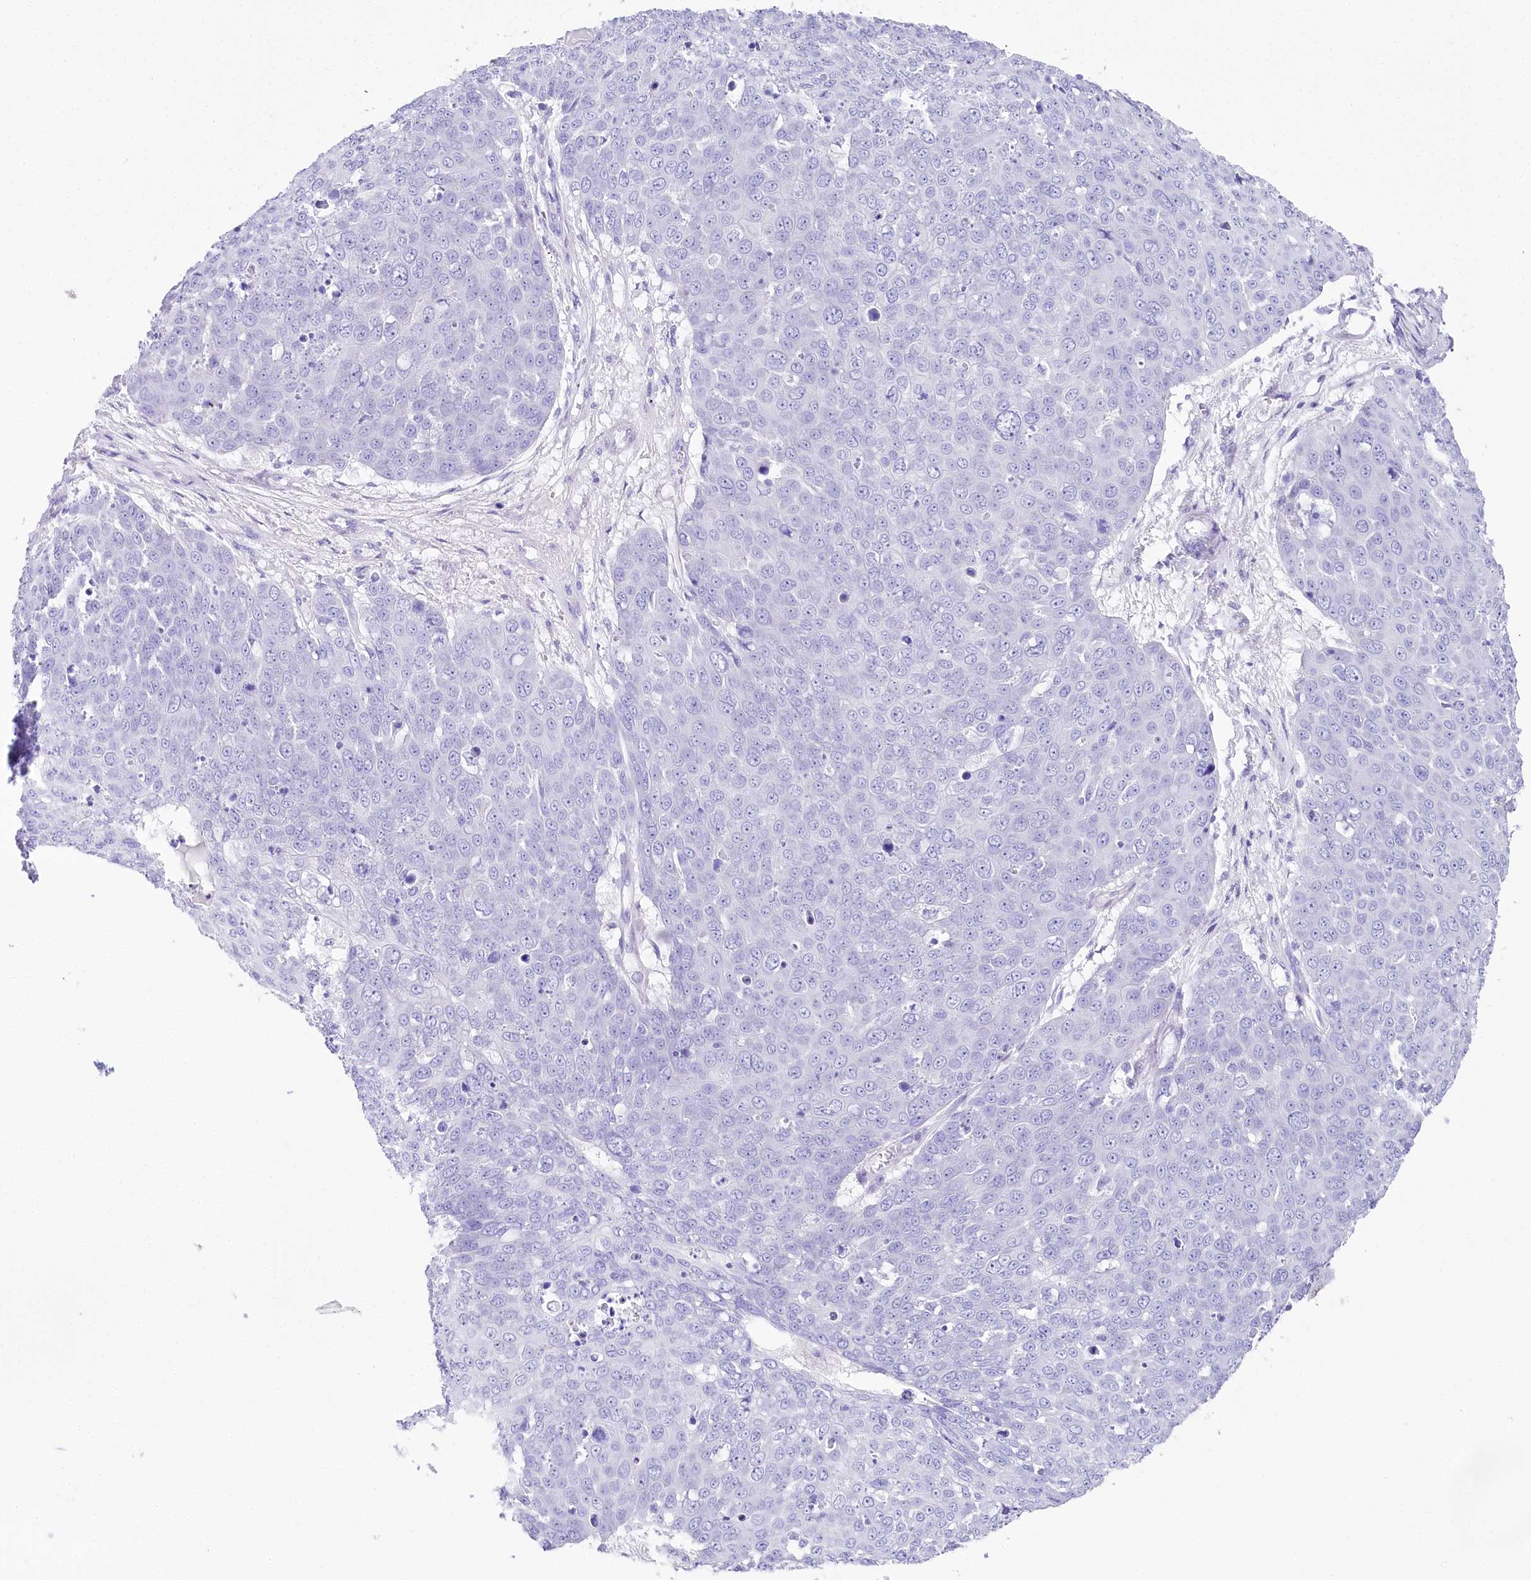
{"staining": {"intensity": "negative", "quantity": "none", "location": "none"}, "tissue": "skin cancer", "cell_type": "Tumor cells", "image_type": "cancer", "snomed": [{"axis": "morphology", "description": "Squamous cell carcinoma, NOS"}, {"axis": "topography", "description": "Skin"}], "caption": "IHC photomicrograph of human squamous cell carcinoma (skin) stained for a protein (brown), which demonstrates no staining in tumor cells.", "gene": "CSN3", "patient": {"sex": "male", "age": 71}}